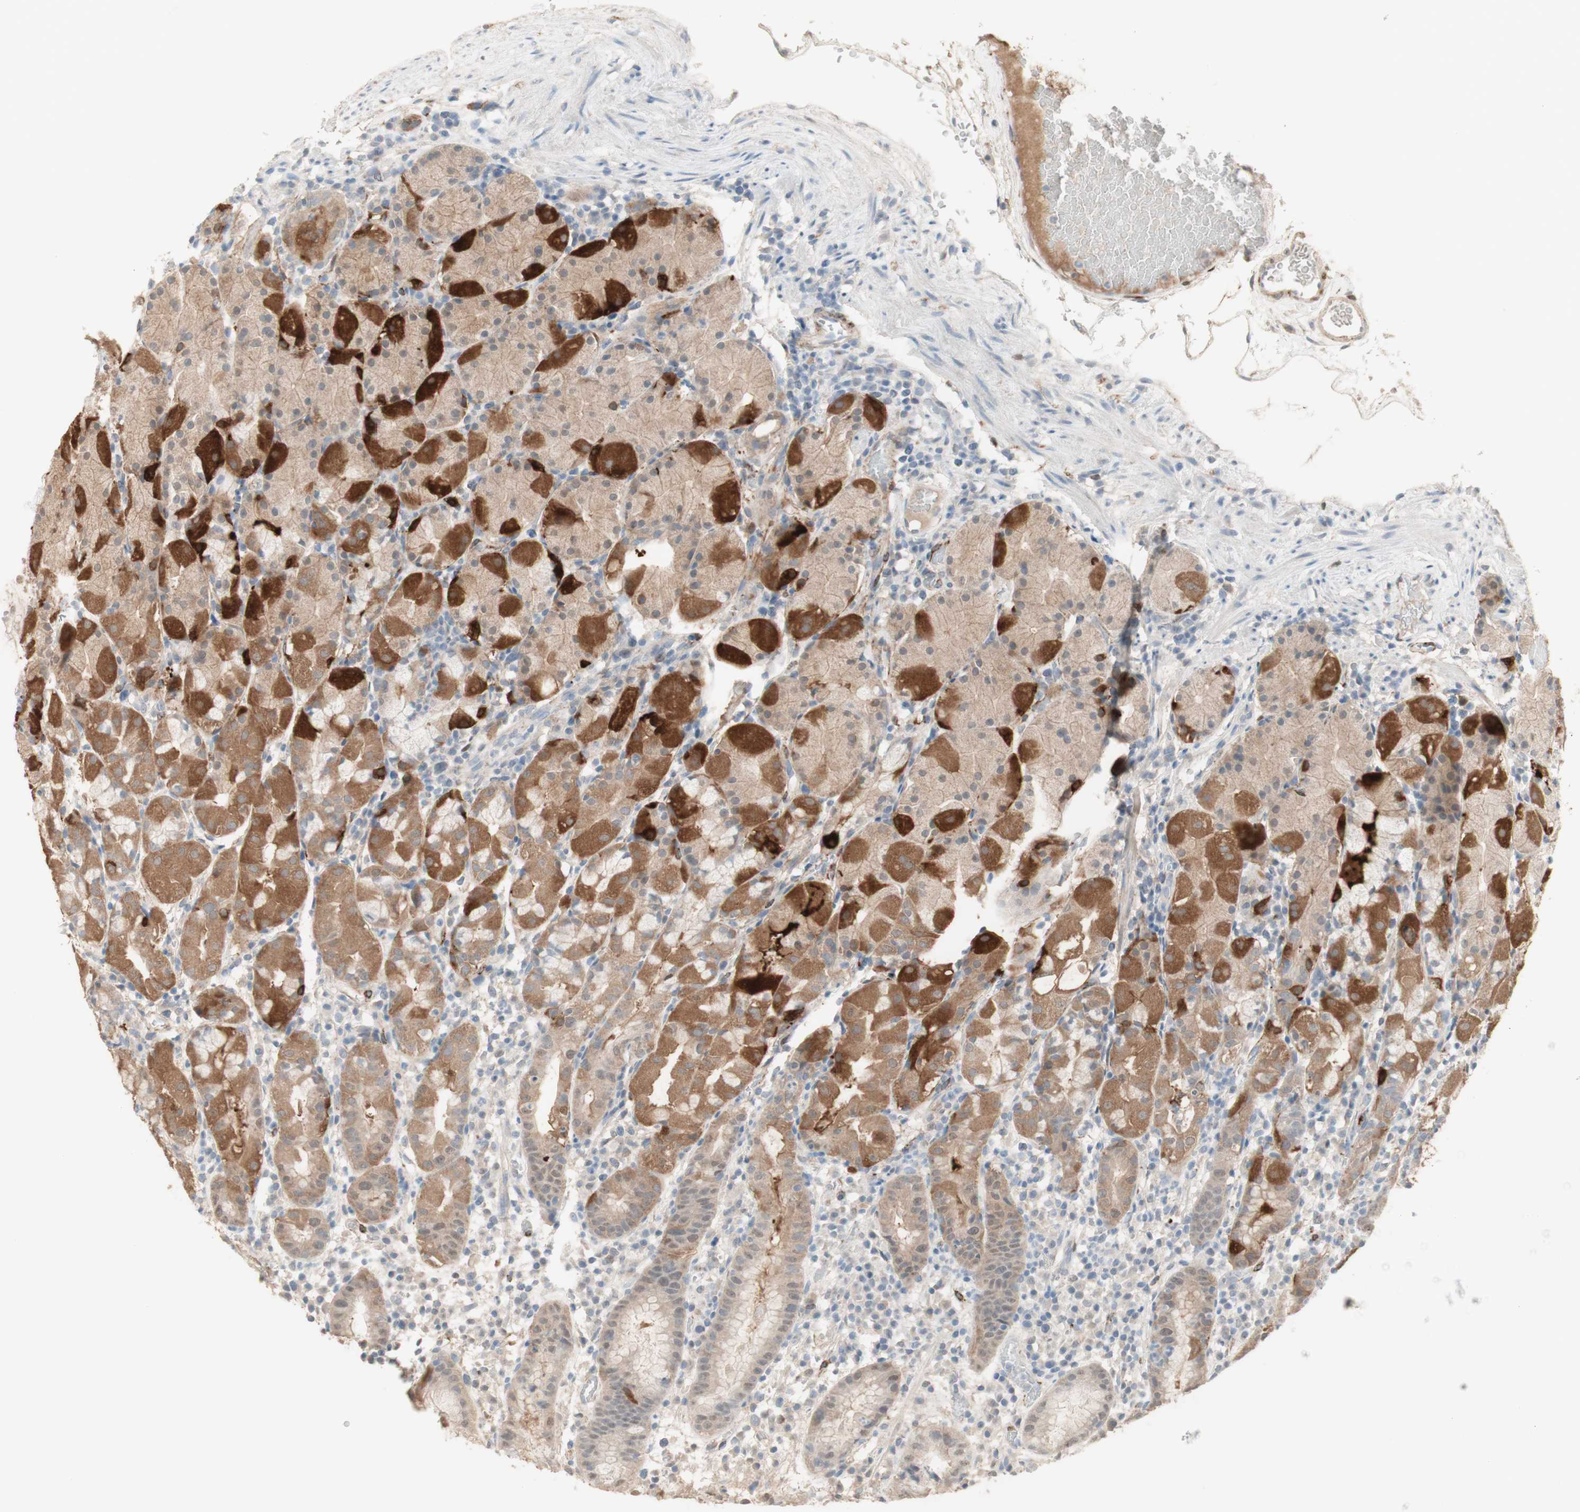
{"staining": {"intensity": "strong", "quantity": "<25%", "location": "cytoplasmic/membranous"}, "tissue": "stomach", "cell_type": "Glandular cells", "image_type": "normal", "snomed": [{"axis": "morphology", "description": "Normal tissue, NOS"}, {"axis": "topography", "description": "Stomach"}, {"axis": "topography", "description": "Stomach, lower"}], "caption": "Protein staining by immunohistochemistry demonstrates strong cytoplasmic/membranous staining in approximately <25% of glandular cells in normal stomach. (Stains: DAB (3,3'-diaminobenzidine) in brown, nuclei in blue, Microscopy: brightfield microscopy at high magnification).", "gene": "MUC3A", "patient": {"sex": "female", "age": 75}}